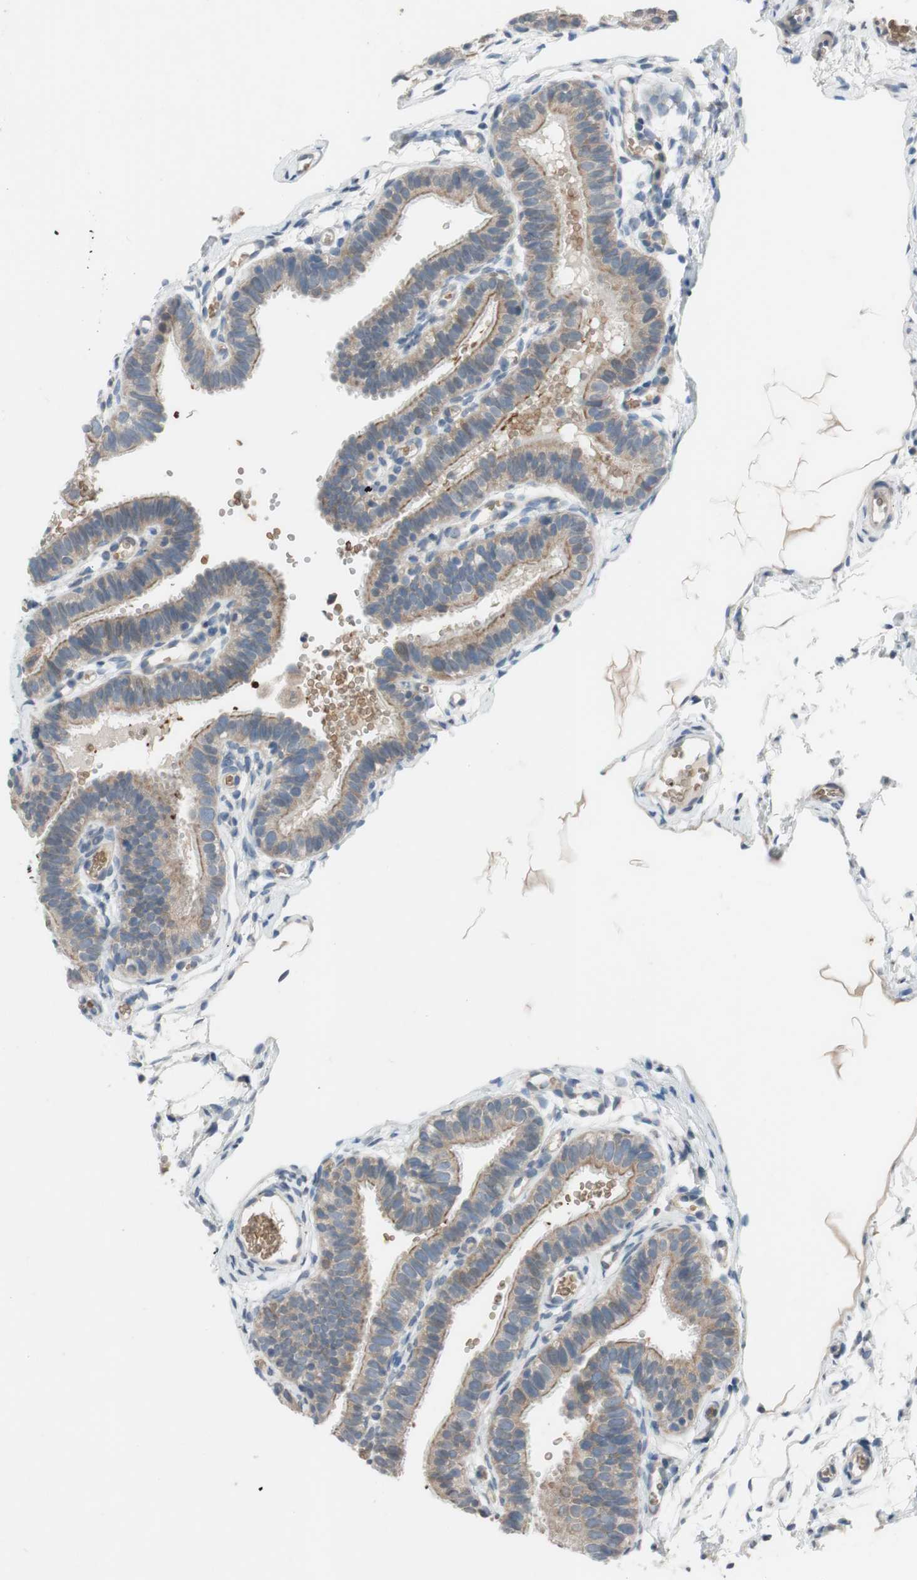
{"staining": {"intensity": "moderate", "quantity": ">75%", "location": "cytoplasmic/membranous"}, "tissue": "fallopian tube", "cell_type": "Glandular cells", "image_type": "normal", "snomed": [{"axis": "morphology", "description": "Normal tissue, NOS"}, {"axis": "topography", "description": "Fallopian tube"}, {"axis": "topography", "description": "Placenta"}], "caption": "The immunohistochemical stain highlights moderate cytoplasmic/membranous expression in glandular cells of normal fallopian tube.", "gene": "ADD2", "patient": {"sex": "female", "age": 34}}